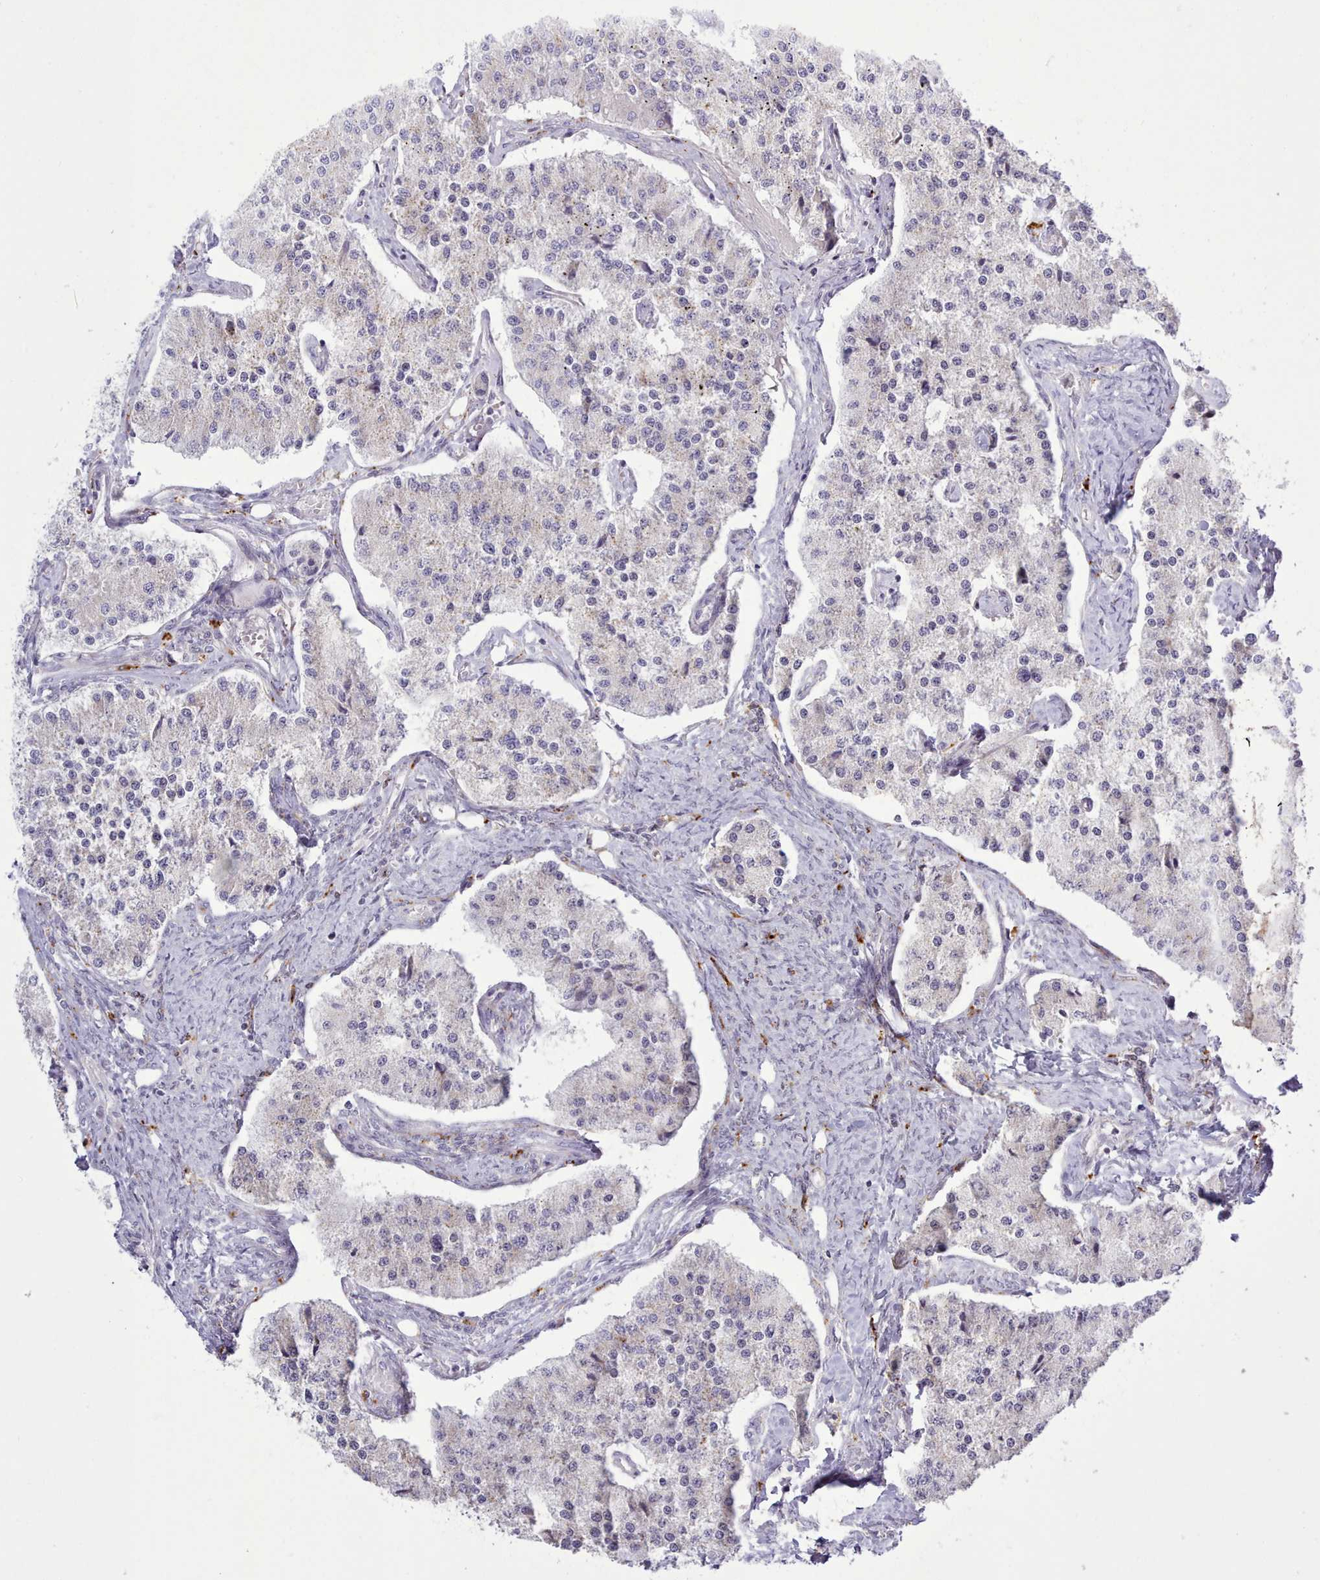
{"staining": {"intensity": "negative", "quantity": "none", "location": "none"}, "tissue": "carcinoid", "cell_type": "Tumor cells", "image_type": "cancer", "snomed": [{"axis": "morphology", "description": "Carcinoid, malignant, NOS"}, {"axis": "topography", "description": "Colon"}], "caption": "Human carcinoid (malignant) stained for a protein using immunohistochemistry (IHC) reveals no staining in tumor cells.", "gene": "SRD5A1", "patient": {"sex": "female", "age": 52}}